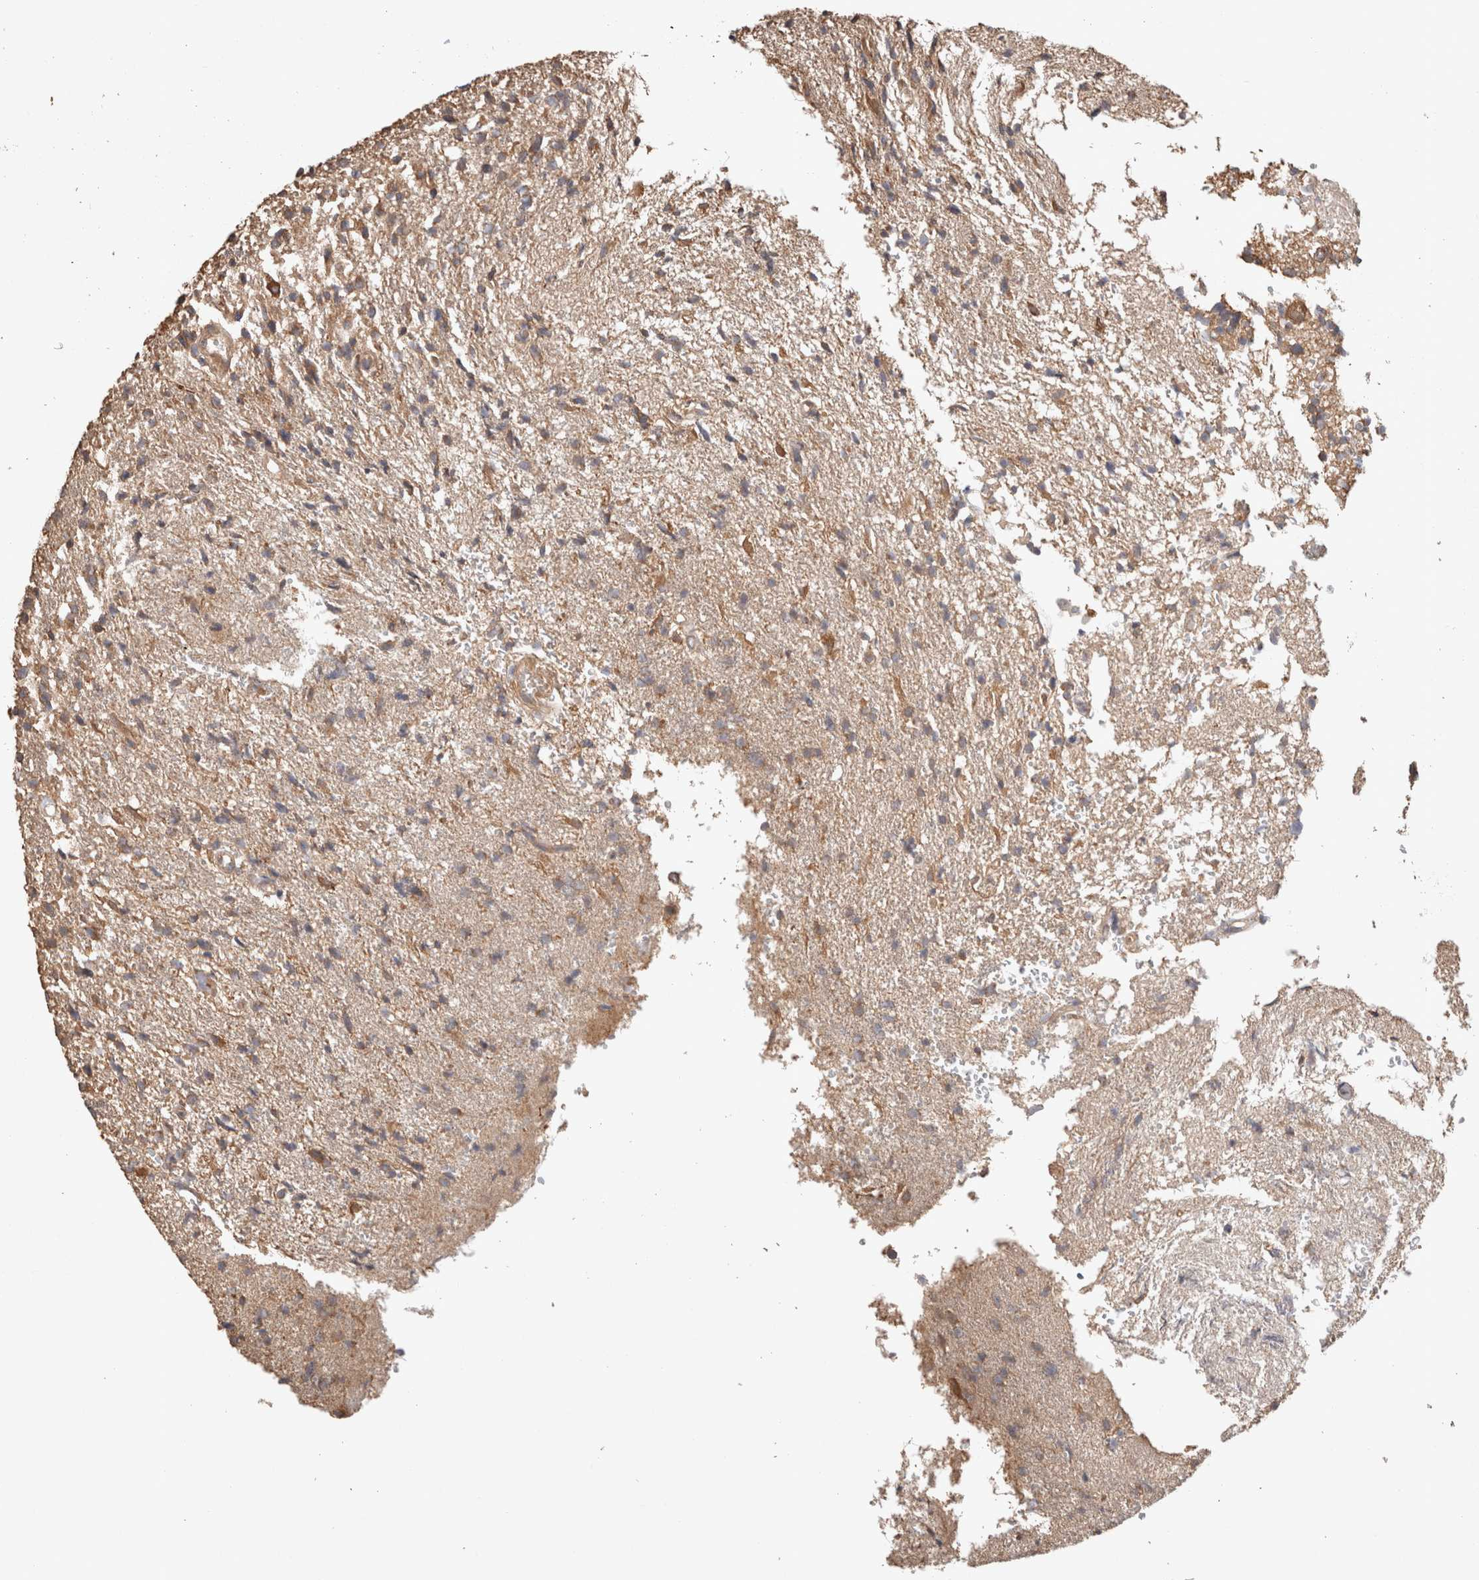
{"staining": {"intensity": "weak", "quantity": ">75%", "location": "cytoplasmic/membranous"}, "tissue": "glioma", "cell_type": "Tumor cells", "image_type": "cancer", "snomed": [{"axis": "morphology", "description": "Glioma, malignant, High grade"}, {"axis": "topography", "description": "Brain"}], "caption": "Immunohistochemistry (IHC) staining of glioma, which shows low levels of weak cytoplasmic/membranous expression in about >75% of tumor cells indicating weak cytoplasmic/membranous protein positivity. The staining was performed using DAB (3,3'-diaminobenzidine) (brown) for protein detection and nuclei were counterstained in hematoxylin (blue).", "gene": "HROB", "patient": {"sex": "male", "age": 72}}